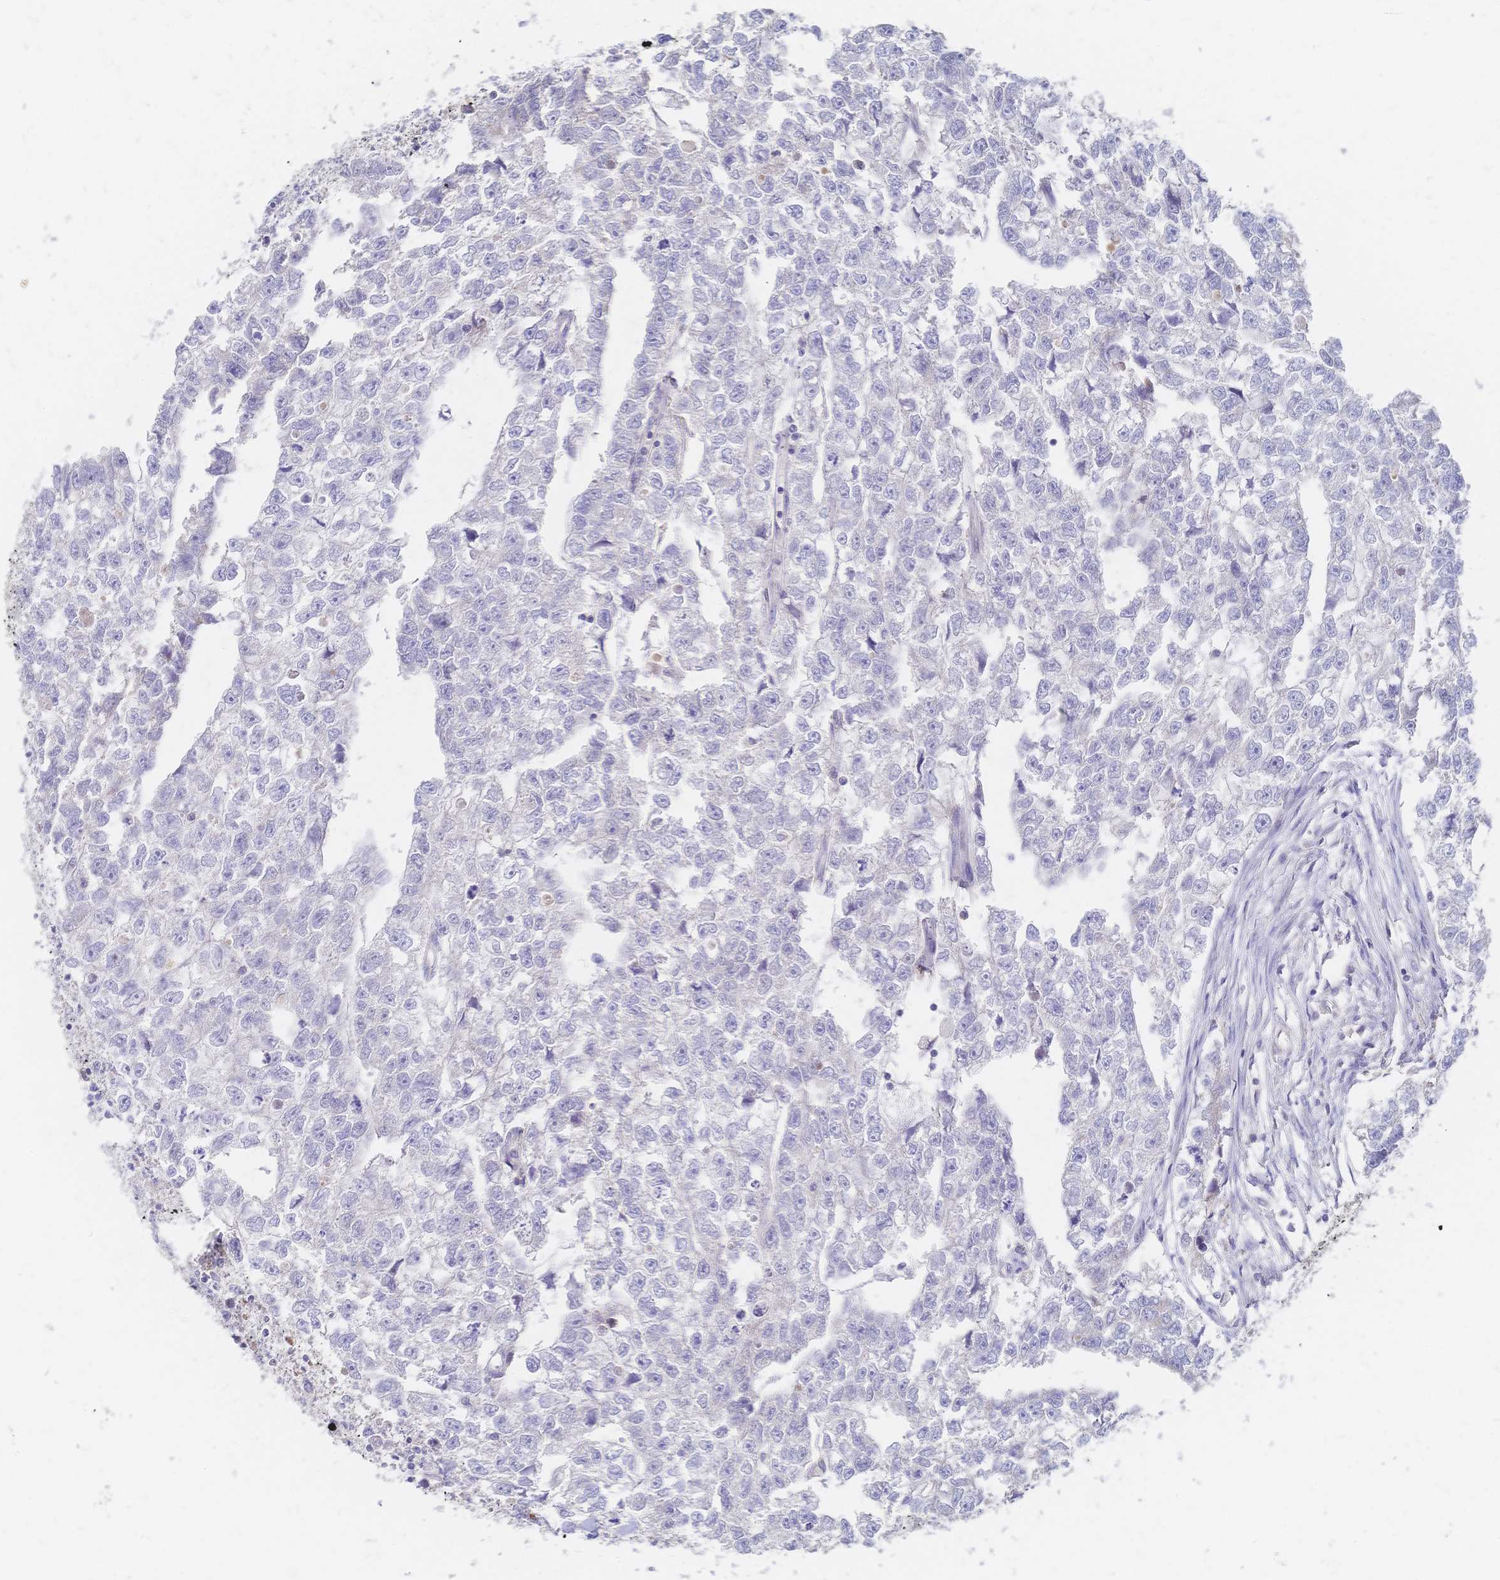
{"staining": {"intensity": "negative", "quantity": "none", "location": "none"}, "tissue": "testis cancer", "cell_type": "Tumor cells", "image_type": "cancer", "snomed": [{"axis": "morphology", "description": "Carcinoma, Embryonal, NOS"}, {"axis": "morphology", "description": "Teratoma, malignant, NOS"}, {"axis": "topography", "description": "Testis"}], "caption": "Immunohistochemical staining of testis embryonal carcinoma reveals no significant expression in tumor cells. Brightfield microscopy of immunohistochemistry (IHC) stained with DAB (brown) and hematoxylin (blue), captured at high magnification.", "gene": "VWC2L", "patient": {"sex": "male", "age": 44}}